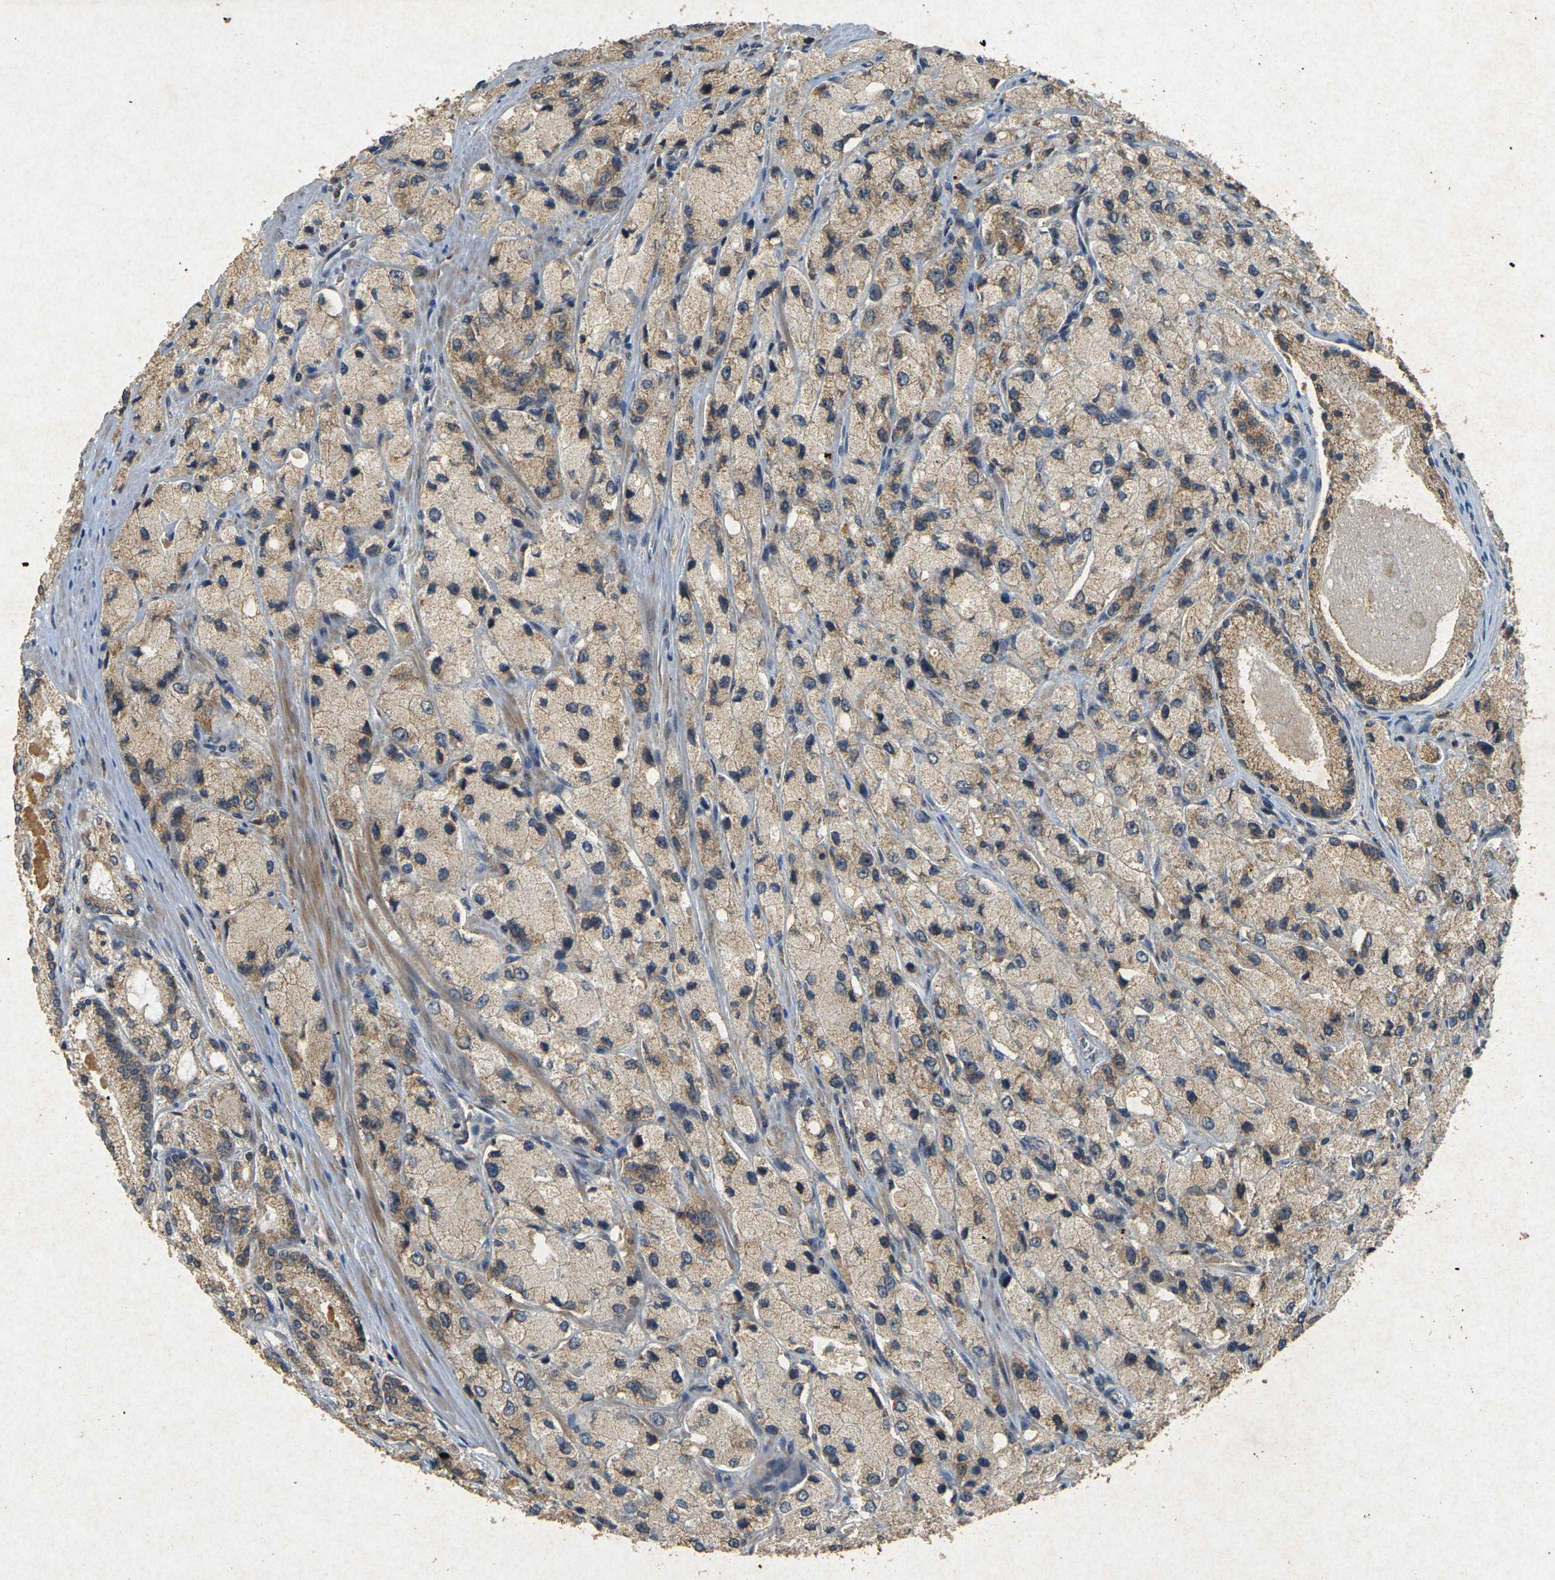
{"staining": {"intensity": "weak", "quantity": ">75%", "location": "cytoplasmic/membranous"}, "tissue": "prostate cancer", "cell_type": "Tumor cells", "image_type": "cancer", "snomed": [{"axis": "morphology", "description": "Adenocarcinoma, High grade"}, {"axis": "topography", "description": "Prostate"}], "caption": "DAB immunohistochemical staining of high-grade adenocarcinoma (prostate) demonstrates weak cytoplasmic/membranous protein staining in approximately >75% of tumor cells.", "gene": "ERN1", "patient": {"sex": "male", "age": 58}}